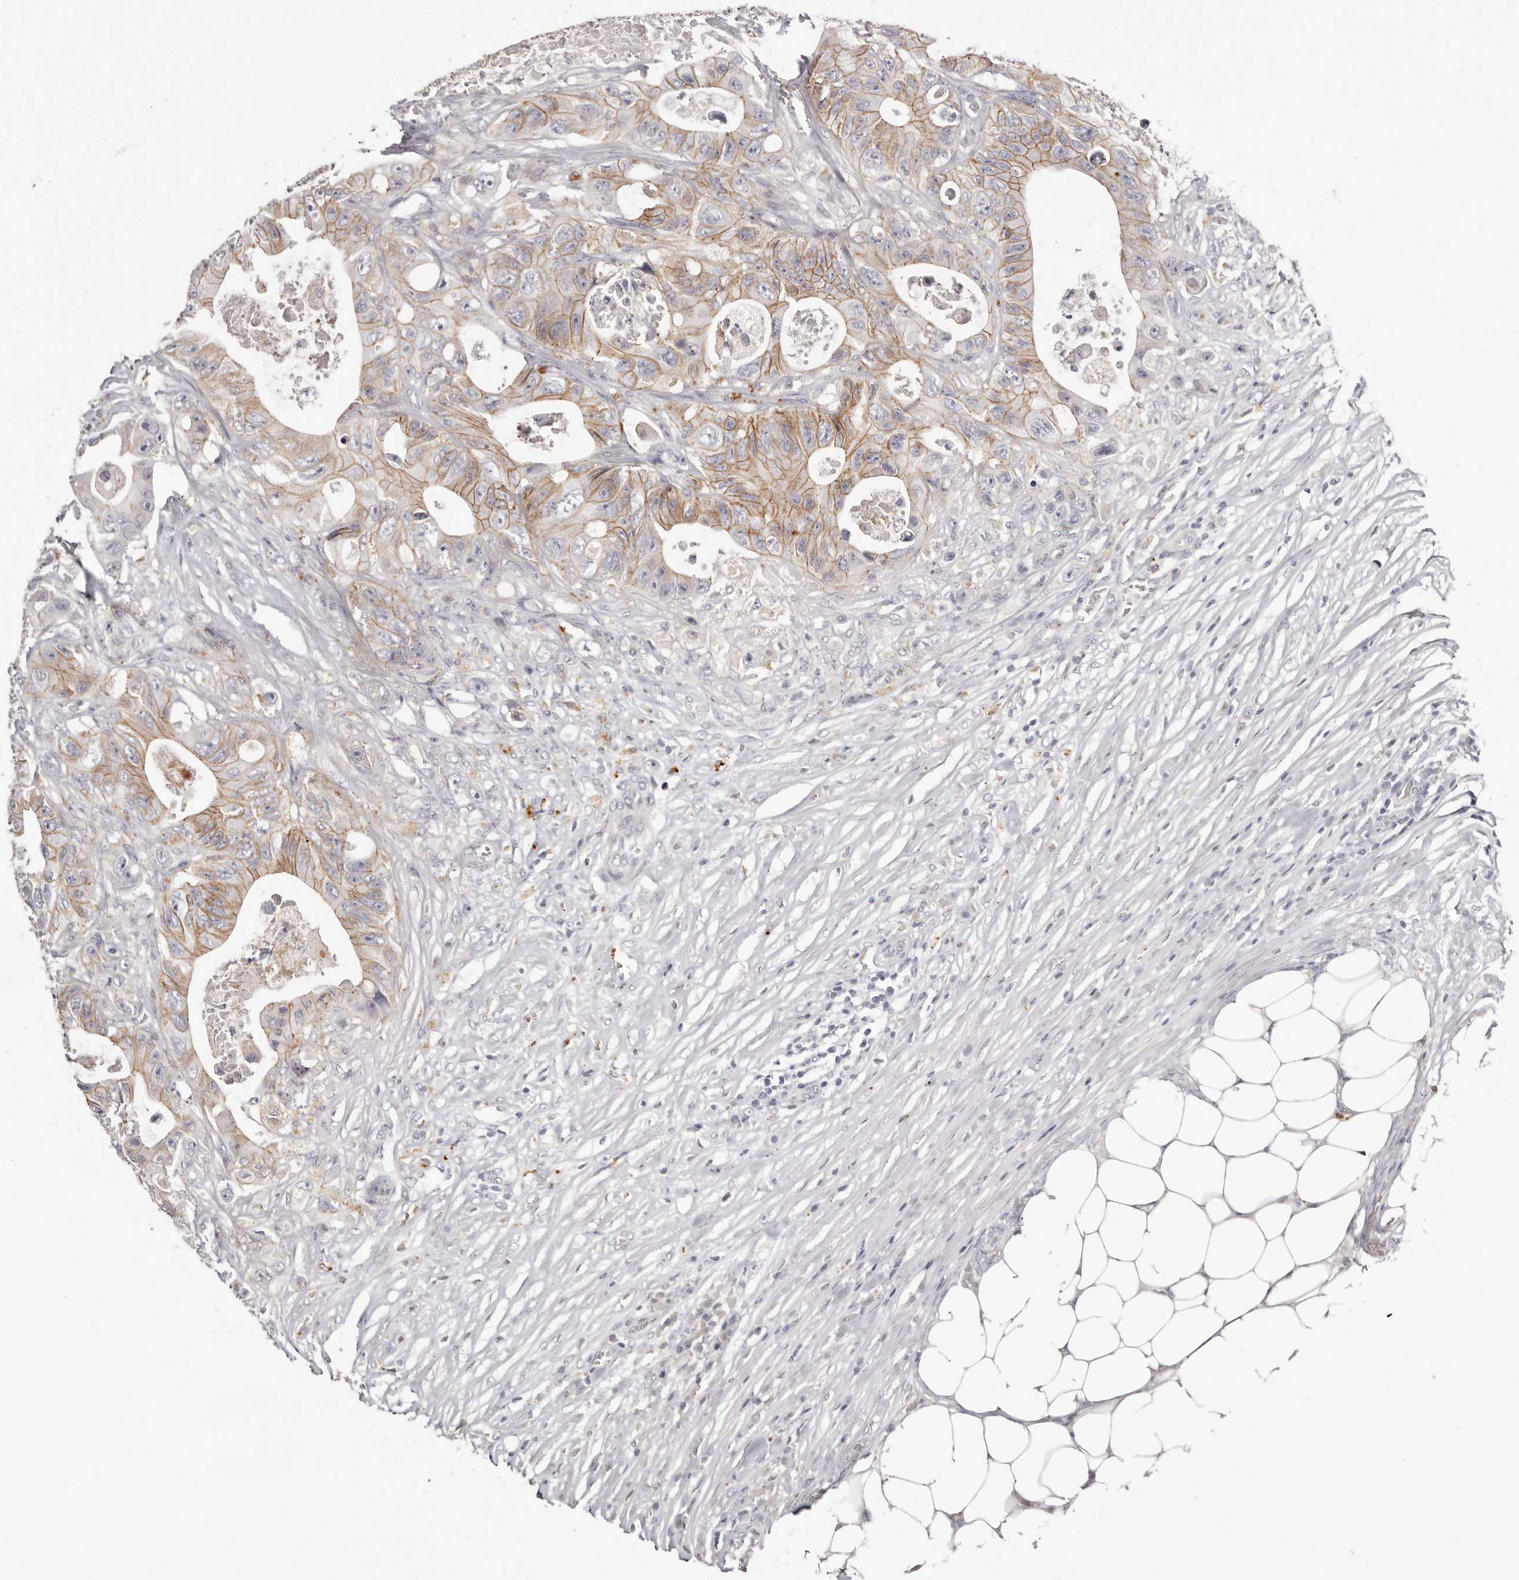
{"staining": {"intensity": "weak", "quantity": ">75%", "location": "cytoplasmic/membranous"}, "tissue": "colorectal cancer", "cell_type": "Tumor cells", "image_type": "cancer", "snomed": [{"axis": "morphology", "description": "Adenocarcinoma, NOS"}, {"axis": "topography", "description": "Colon"}], "caption": "Human adenocarcinoma (colorectal) stained with a brown dye demonstrates weak cytoplasmic/membranous positive expression in about >75% of tumor cells.", "gene": "PCDHB6", "patient": {"sex": "female", "age": 46}}